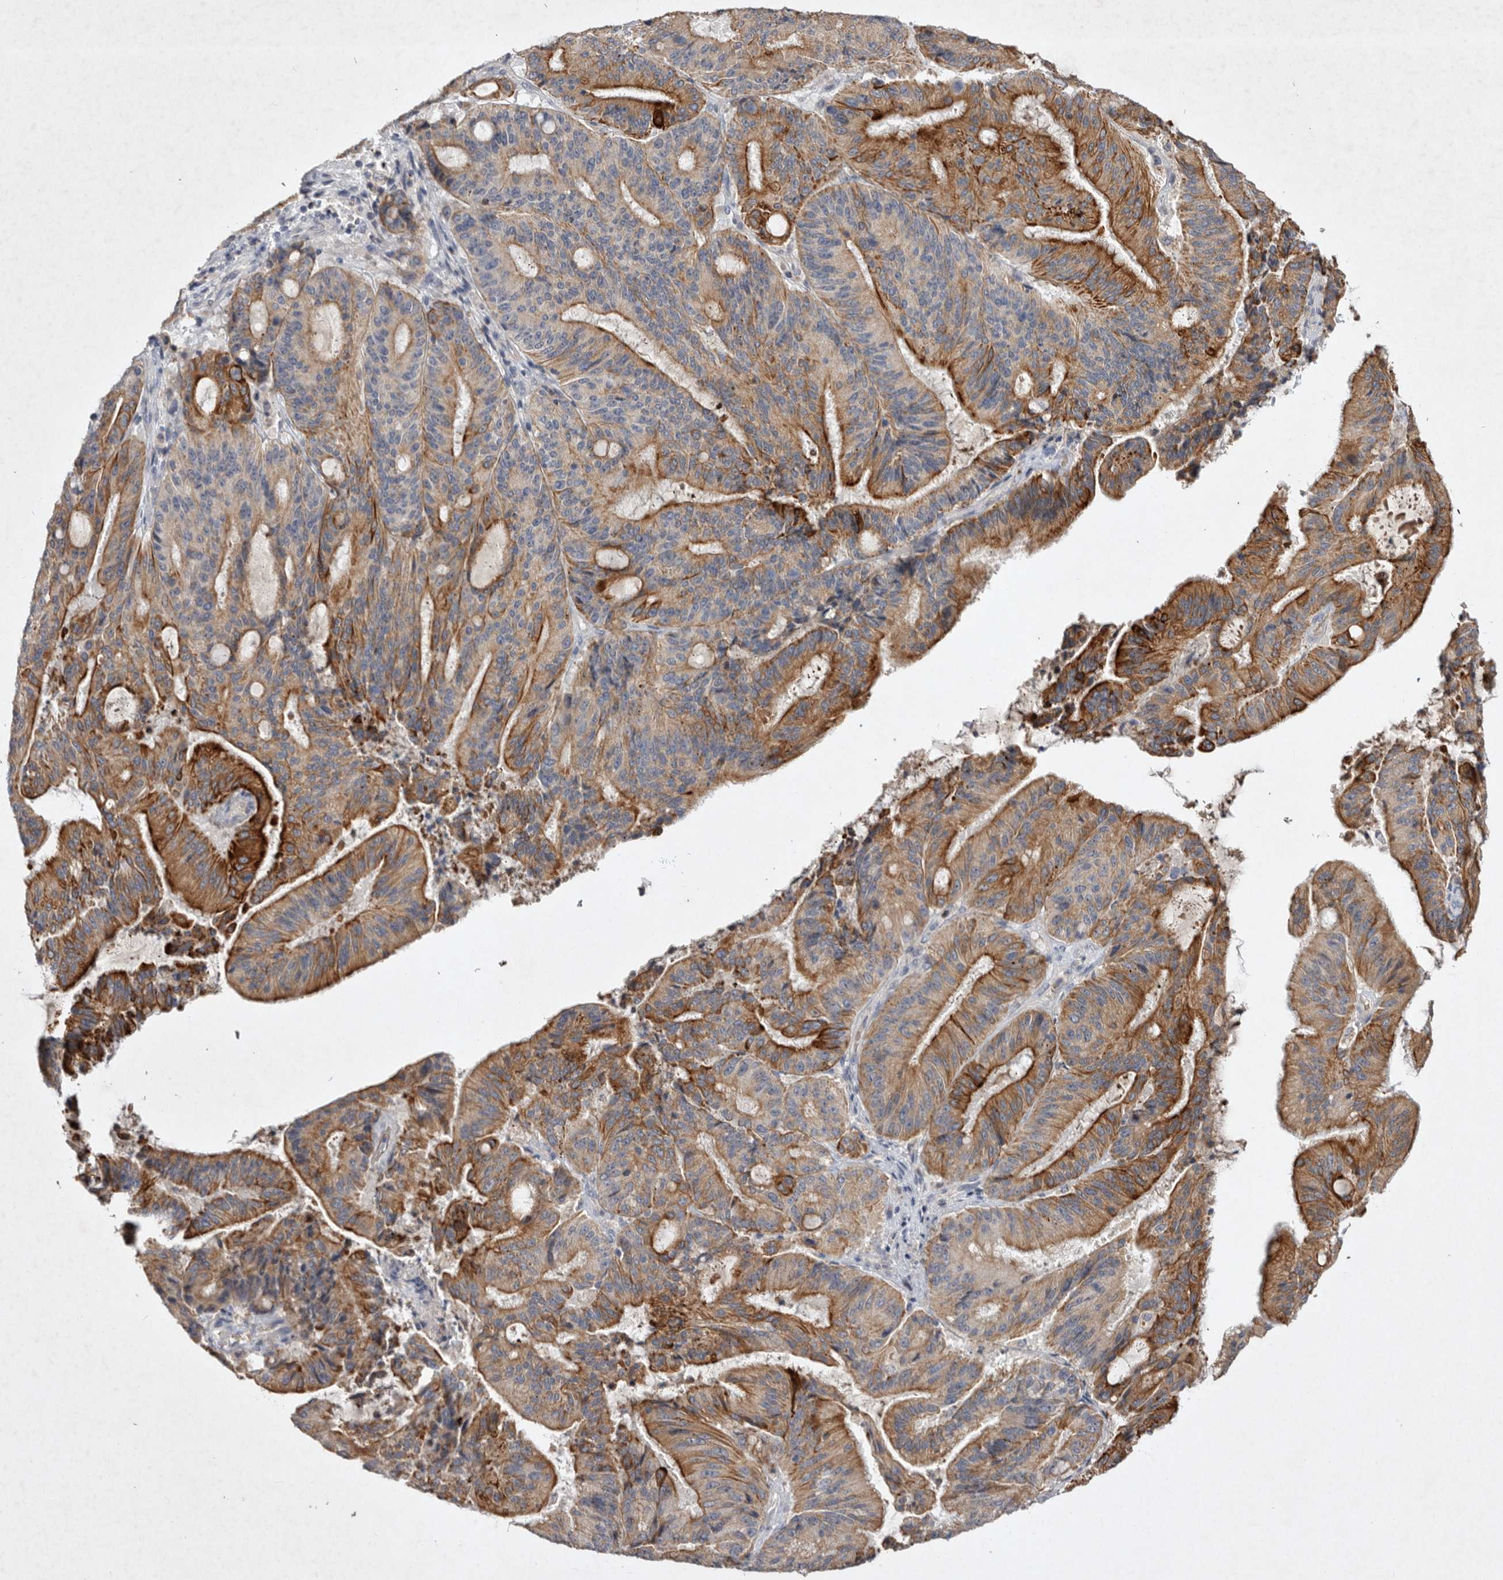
{"staining": {"intensity": "moderate", "quantity": "25%-75%", "location": "cytoplasmic/membranous"}, "tissue": "liver cancer", "cell_type": "Tumor cells", "image_type": "cancer", "snomed": [{"axis": "morphology", "description": "Normal tissue, NOS"}, {"axis": "morphology", "description": "Cholangiocarcinoma"}, {"axis": "topography", "description": "Liver"}, {"axis": "topography", "description": "Peripheral nerve tissue"}], "caption": "Brown immunohistochemical staining in liver cancer (cholangiocarcinoma) shows moderate cytoplasmic/membranous expression in approximately 25%-75% of tumor cells. The staining was performed using DAB to visualize the protein expression in brown, while the nuclei were stained in blue with hematoxylin (Magnification: 20x).", "gene": "TNFSF14", "patient": {"sex": "female", "age": 73}}